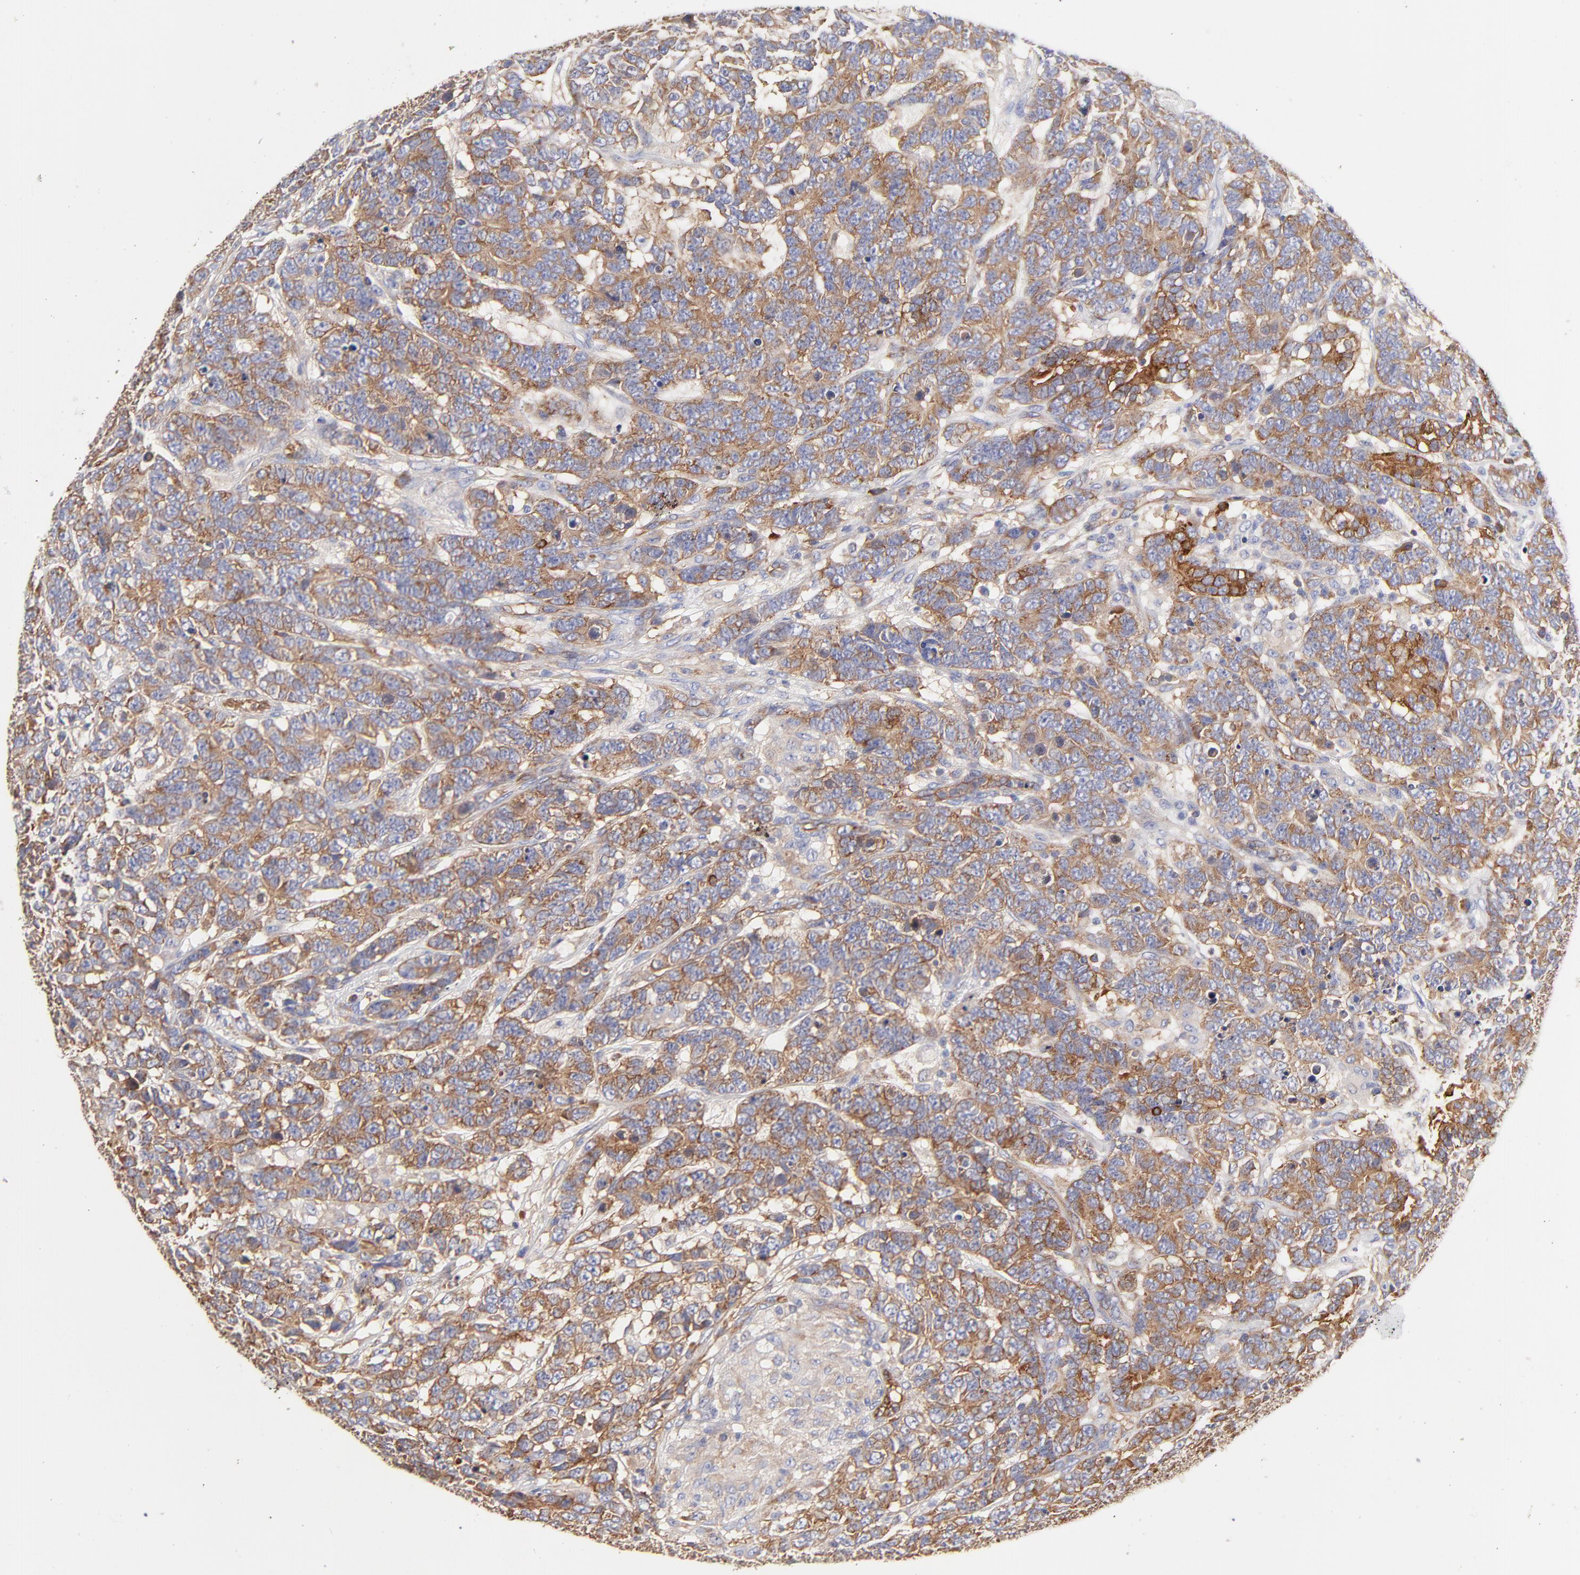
{"staining": {"intensity": "moderate", "quantity": ">75%", "location": "cytoplasmic/membranous"}, "tissue": "testis cancer", "cell_type": "Tumor cells", "image_type": "cancer", "snomed": [{"axis": "morphology", "description": "Carcinoma, Embryonal, NOS"}, {"axis": "topography", "description": "Testis"}], "caption": "A medium amount of moderate cytoplasmic/membranous positivity is identified in approximately >75% of tumor cells in testis cancer tissue. The staining was performed using DAB, with brown indicating positive protein expression. Nuclei are stained blue with hematoxylin.", "gene": "CD2AP", "patient": {"sex": "male", "age": 26}}